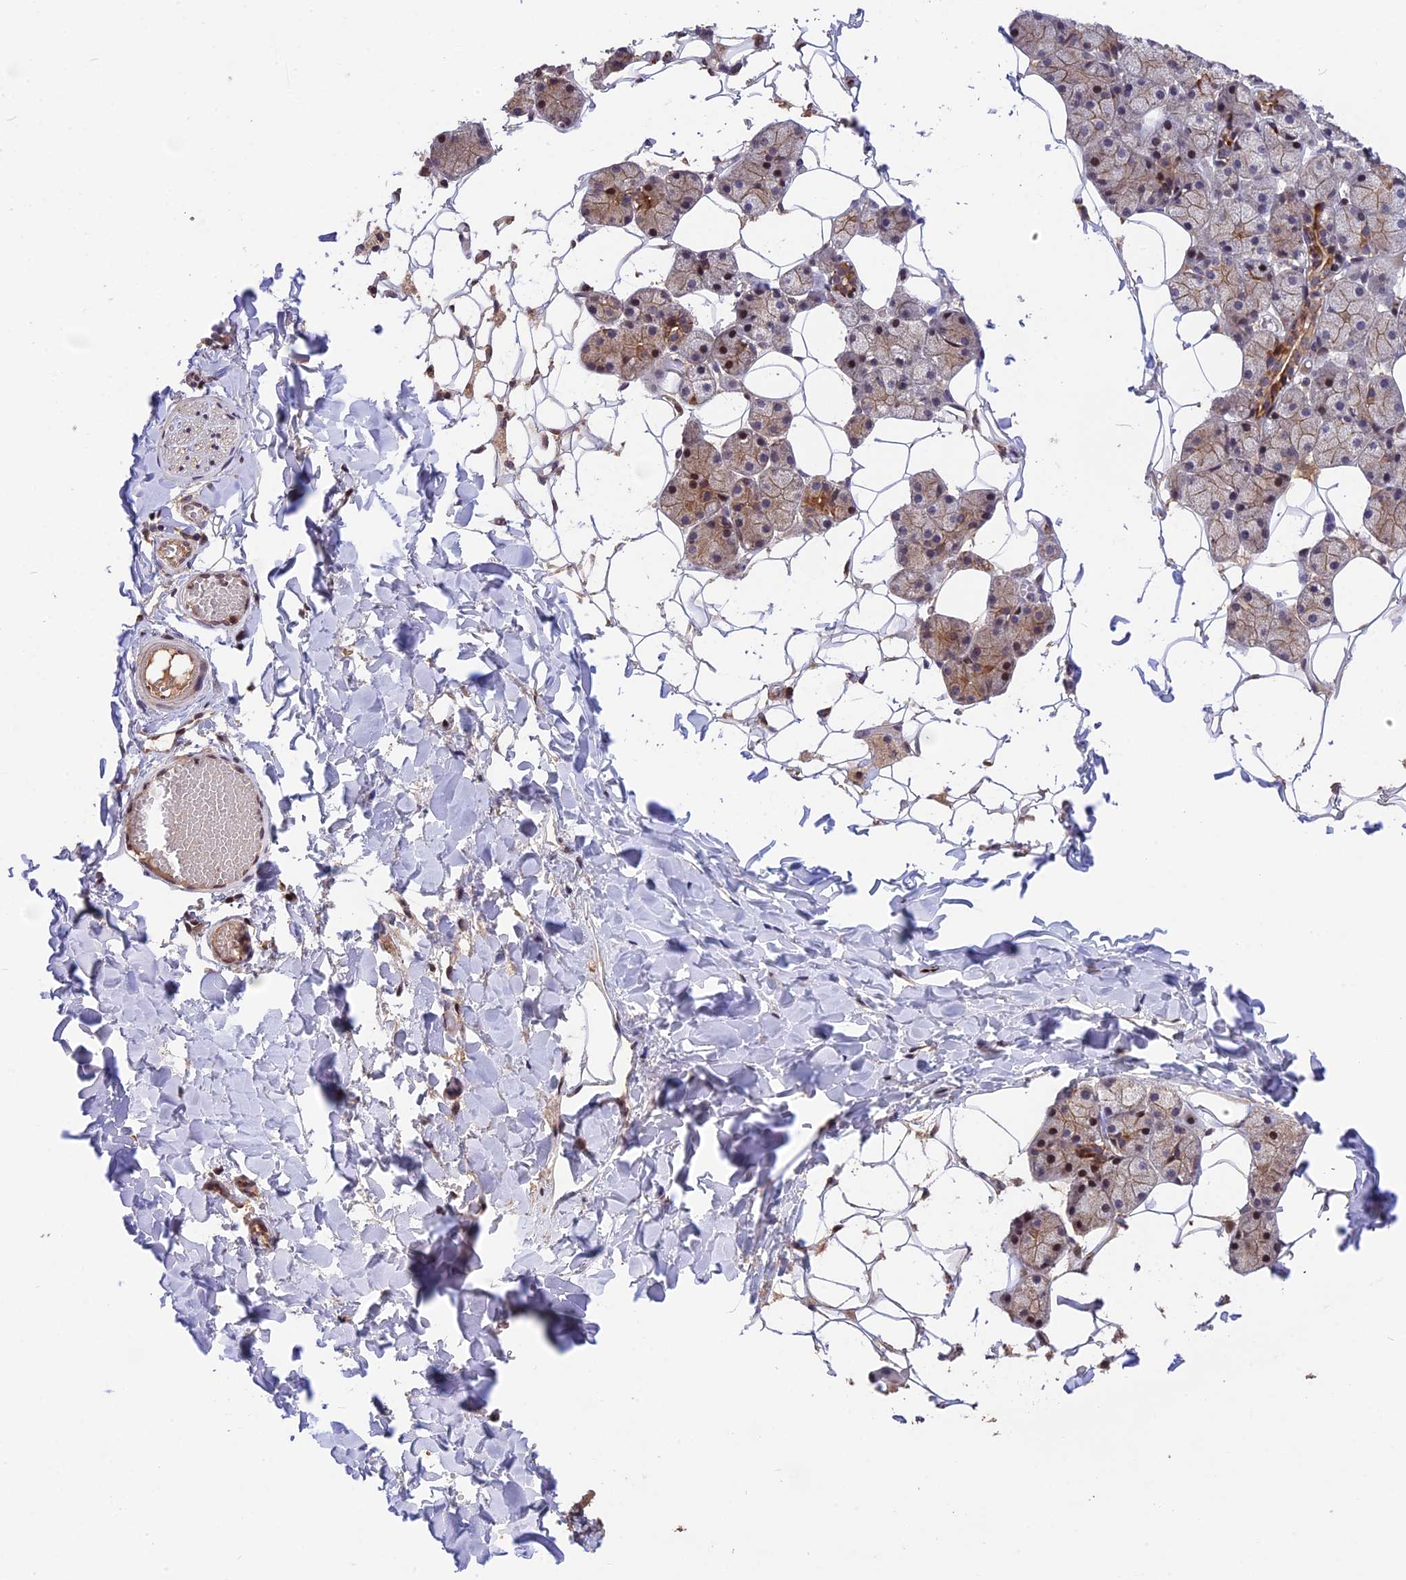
{"staining": {"intensity": "moderate", "quantity": ">75%", "location": "cytoplasmic/membranous,nuclear"}, "tissue": "salivary gland", "cell_type": "Glandular cells", "image_type": "normal", "snomed": [{"axis": "morphology", "description": "Normal tissue, NOS"}, {"axis": "topography", "description": "Salivary gland"}], "caption": "Normal salivary gland exhibits moderate cytoplasmic/membranous,nuclear staining in approximately >75% of glandular cells.", "gene": "RERGL", "patient": {"sex": "female", "age": 33}}